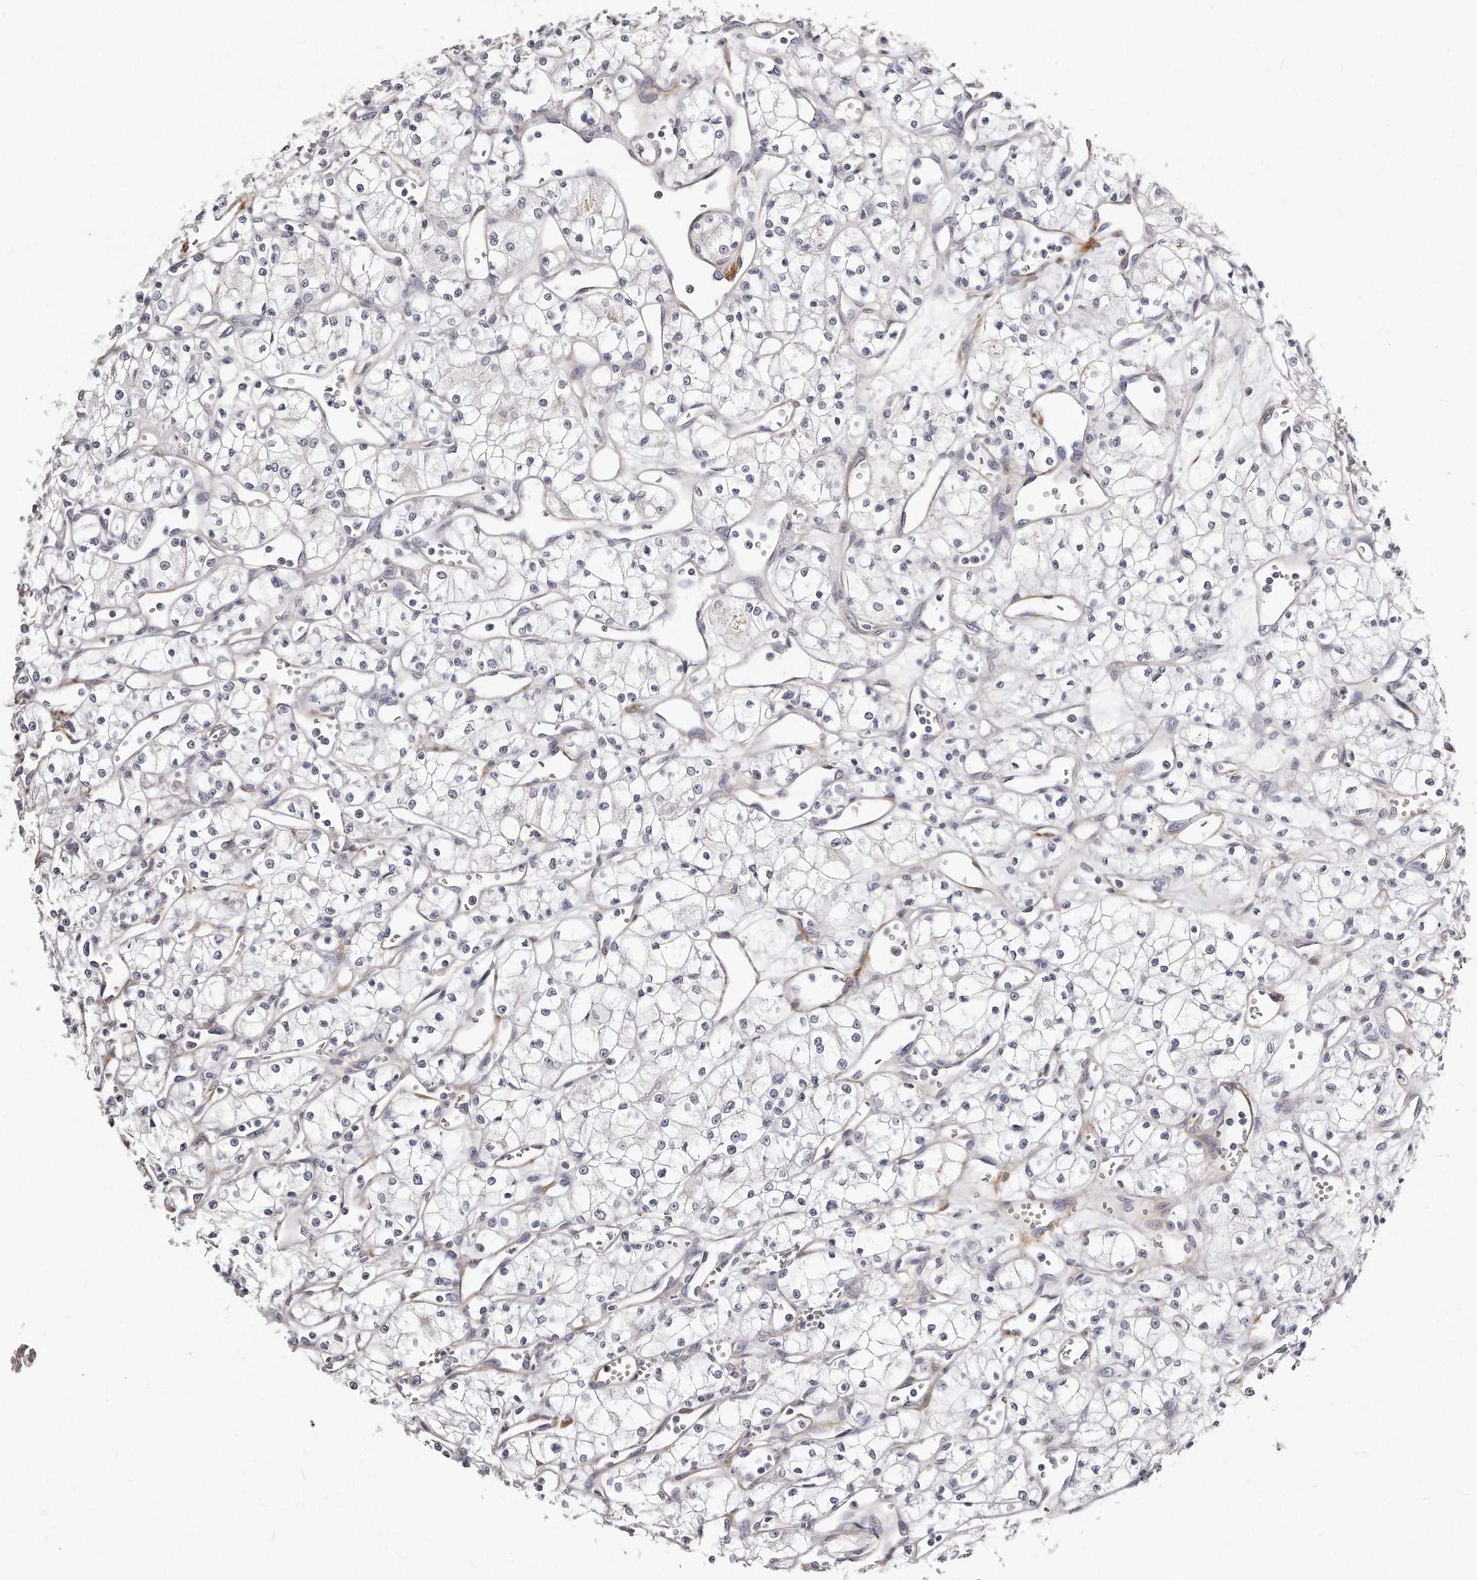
{"staining": {"intensity": "negative", "quantity": "none", "location": "none"}, "tissue": "renal cancer", "cell_type": "Tumor cells", "image_type": "cancer", "snomed": [{"axis": "morphology", "description": "Adenocarcinoma, NOS"}, {"axis": "topography", "description": "Kidney"}], "caption": "Protein analysis of adenocarcinoma (renal) demonstrates no significant positivity in tumor cells.", "gene": "LMOD1", "patient": {"sex": "male", "age": 59}}